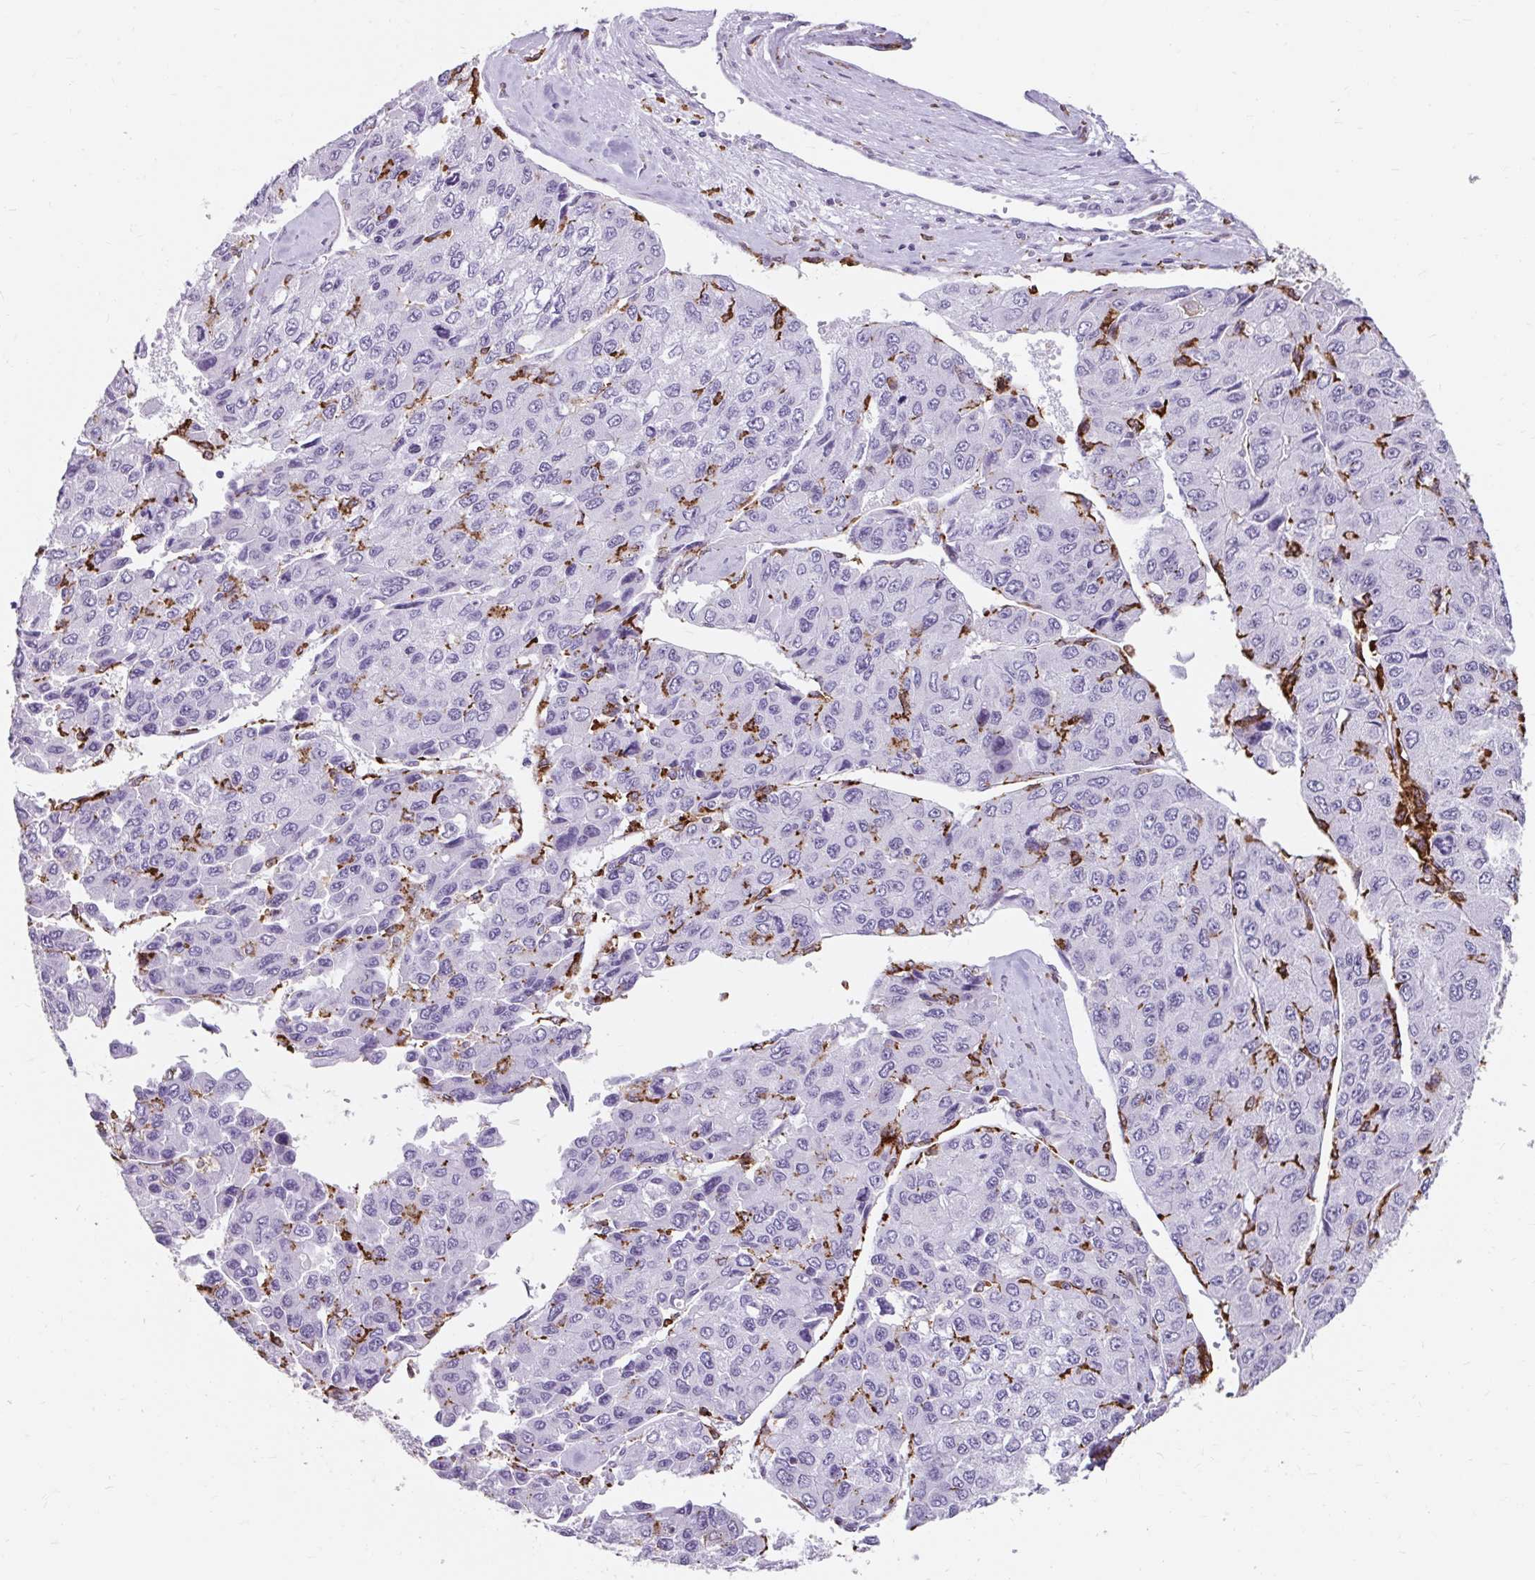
{"staining": {"intensity": "negative", "quantity": "none", "location": "none"}, "tissue": "liver cancer", "cell_type": "Tumor cells", "image_type": "cancer", "snomed": [{"axis": "morphology", "description": "Carcinoma, Hepatocellular, NOS"}, {"axis": "topography", "description": "Liver"}], "caption": "DAB immunohistochemical staining of liver cancer (hepatocellular carcinoma) reveals no significant staining in tumor cells.", "gene": "CD163", "patient": {"sex": "female", "age": 66}}